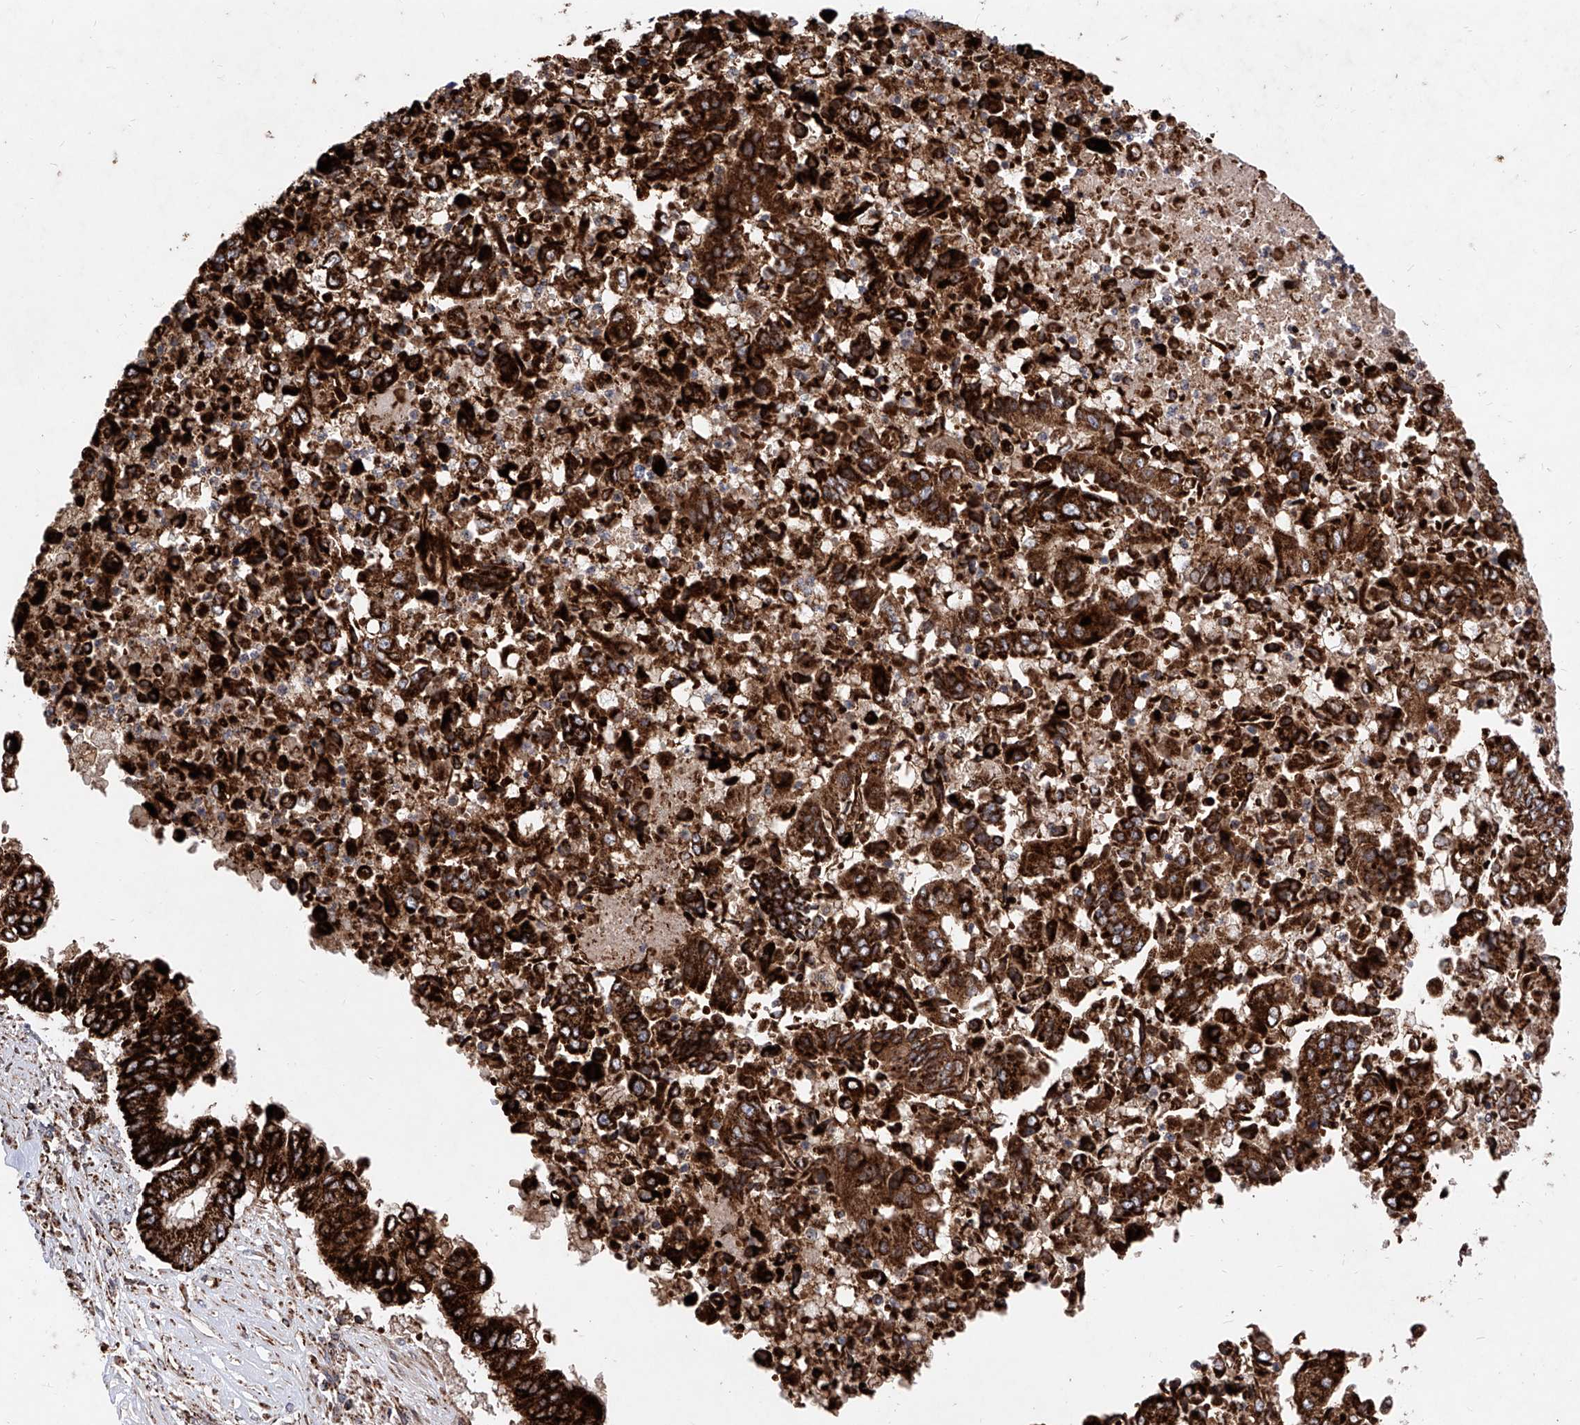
{"staining": {"intensity": "strong", "quantity": ">75%", "location": "cytoplasmic/membranous"}, "tissue": "pancreatic cancer", "cell_type": "Tumor cells", "image_type": "cancer", "snomed": [{"axis": "morphology", "description": "Adenocarcinoma, NOS"}, {"axis": "topography", "description": "Pancreas"}], "caption": "This is an image of IHC staining of adenocarcinoma (pancreatic), which shows strong staining in the cytoplasmic/membranous of tumor cells.", "gene": "SEMA6A", "patient": {"sex": "female", "age": 77}}